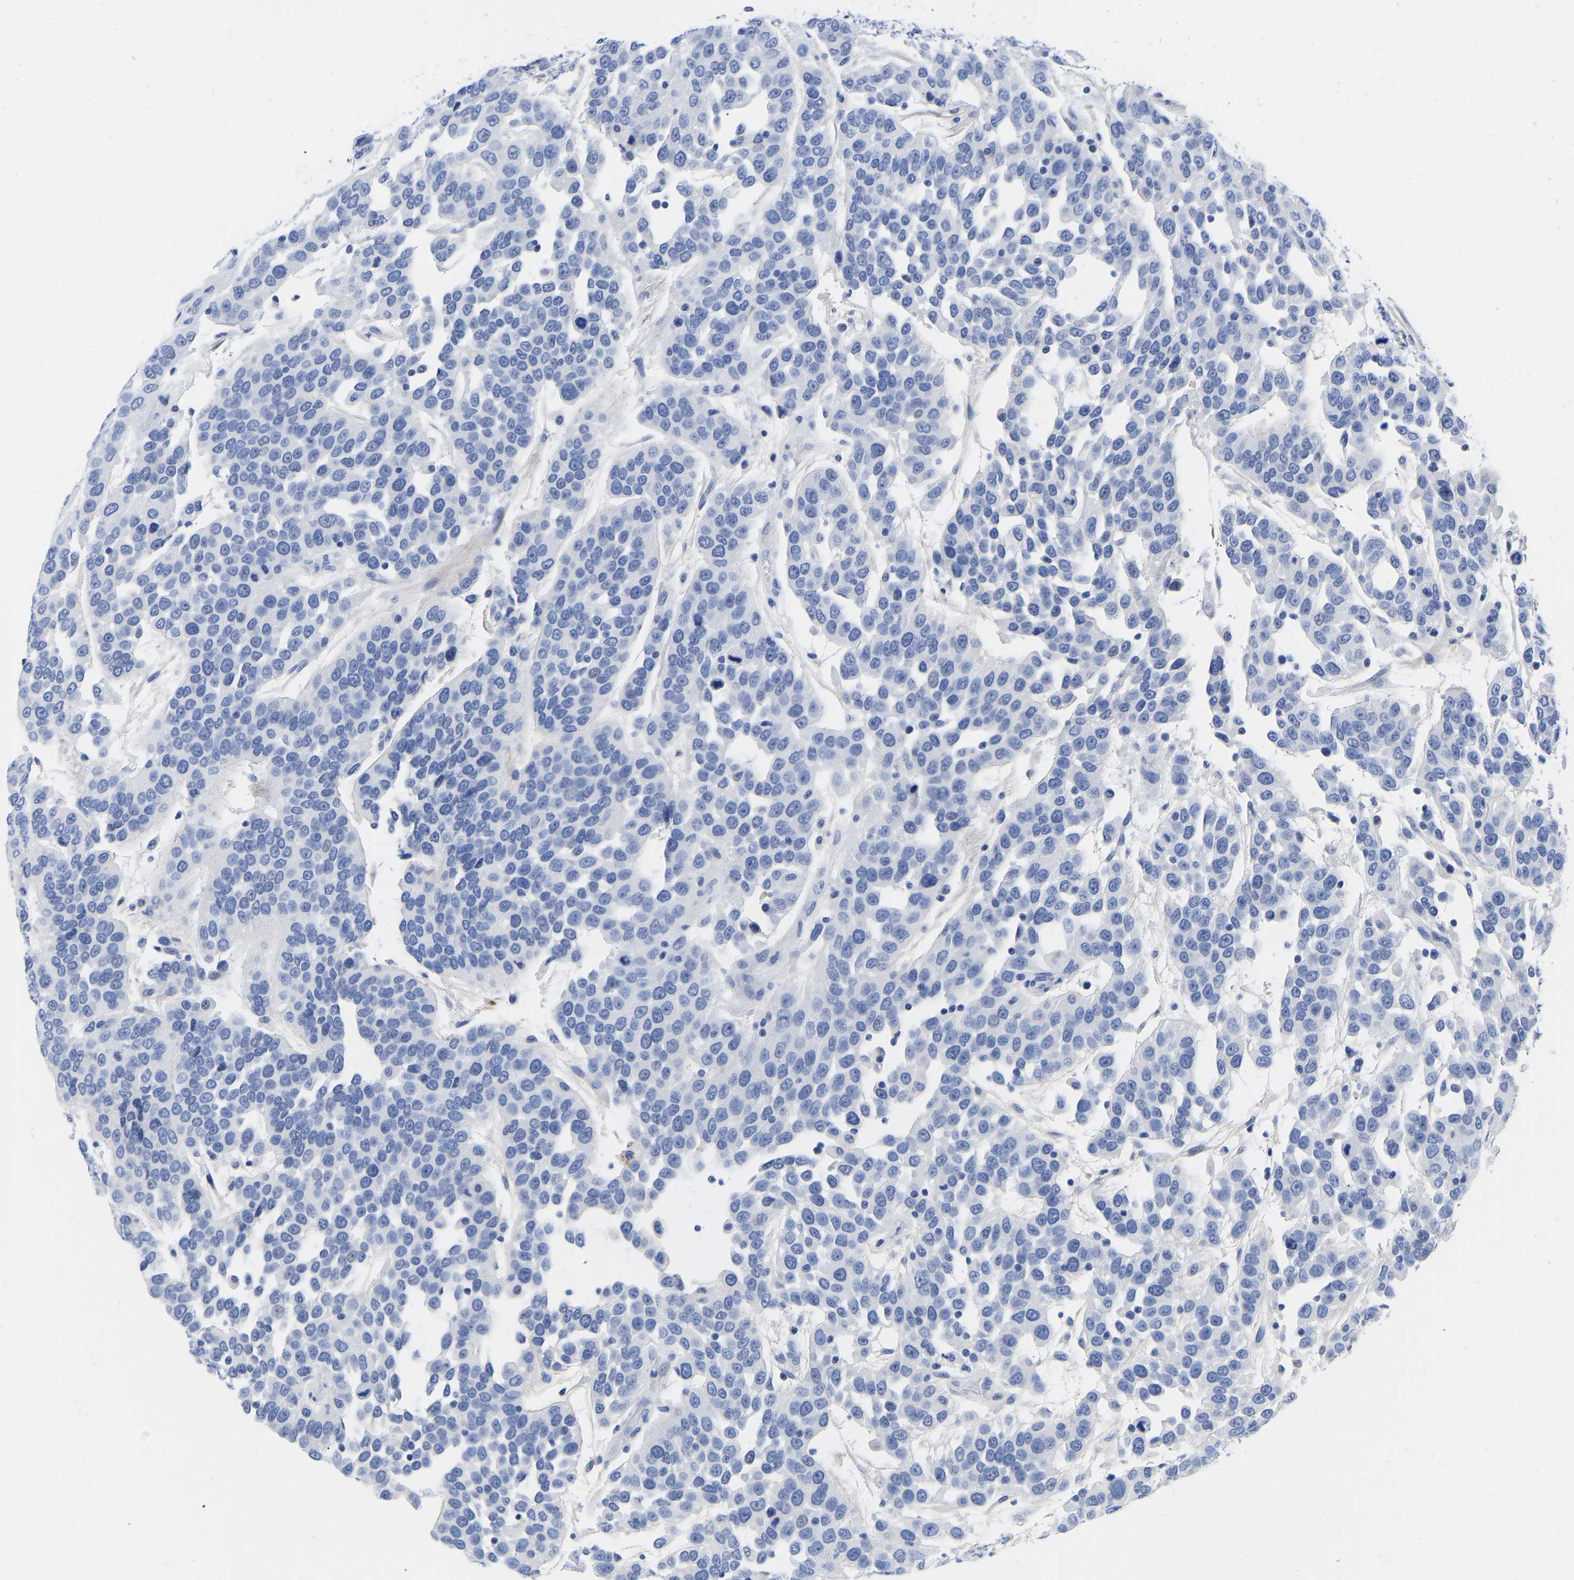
{"staining": {"intensity": "negative", "quantity": "none", "location": "none"}, "tissue": "urothelial cancer", "cell_type": "Tumor cells", "image_type": "cancer", "snomed": [{"axis": "morphology", "description": "Urothelial carcinoma, High grade"}, {"axis": "topography", "description": "Urinary bladder"}], "caption": "There is no significant staining in tumor cells of high-grade urothelial carcinoma.", "gene": "GPA33", "patient": {"sex": "female", "age": 80}}